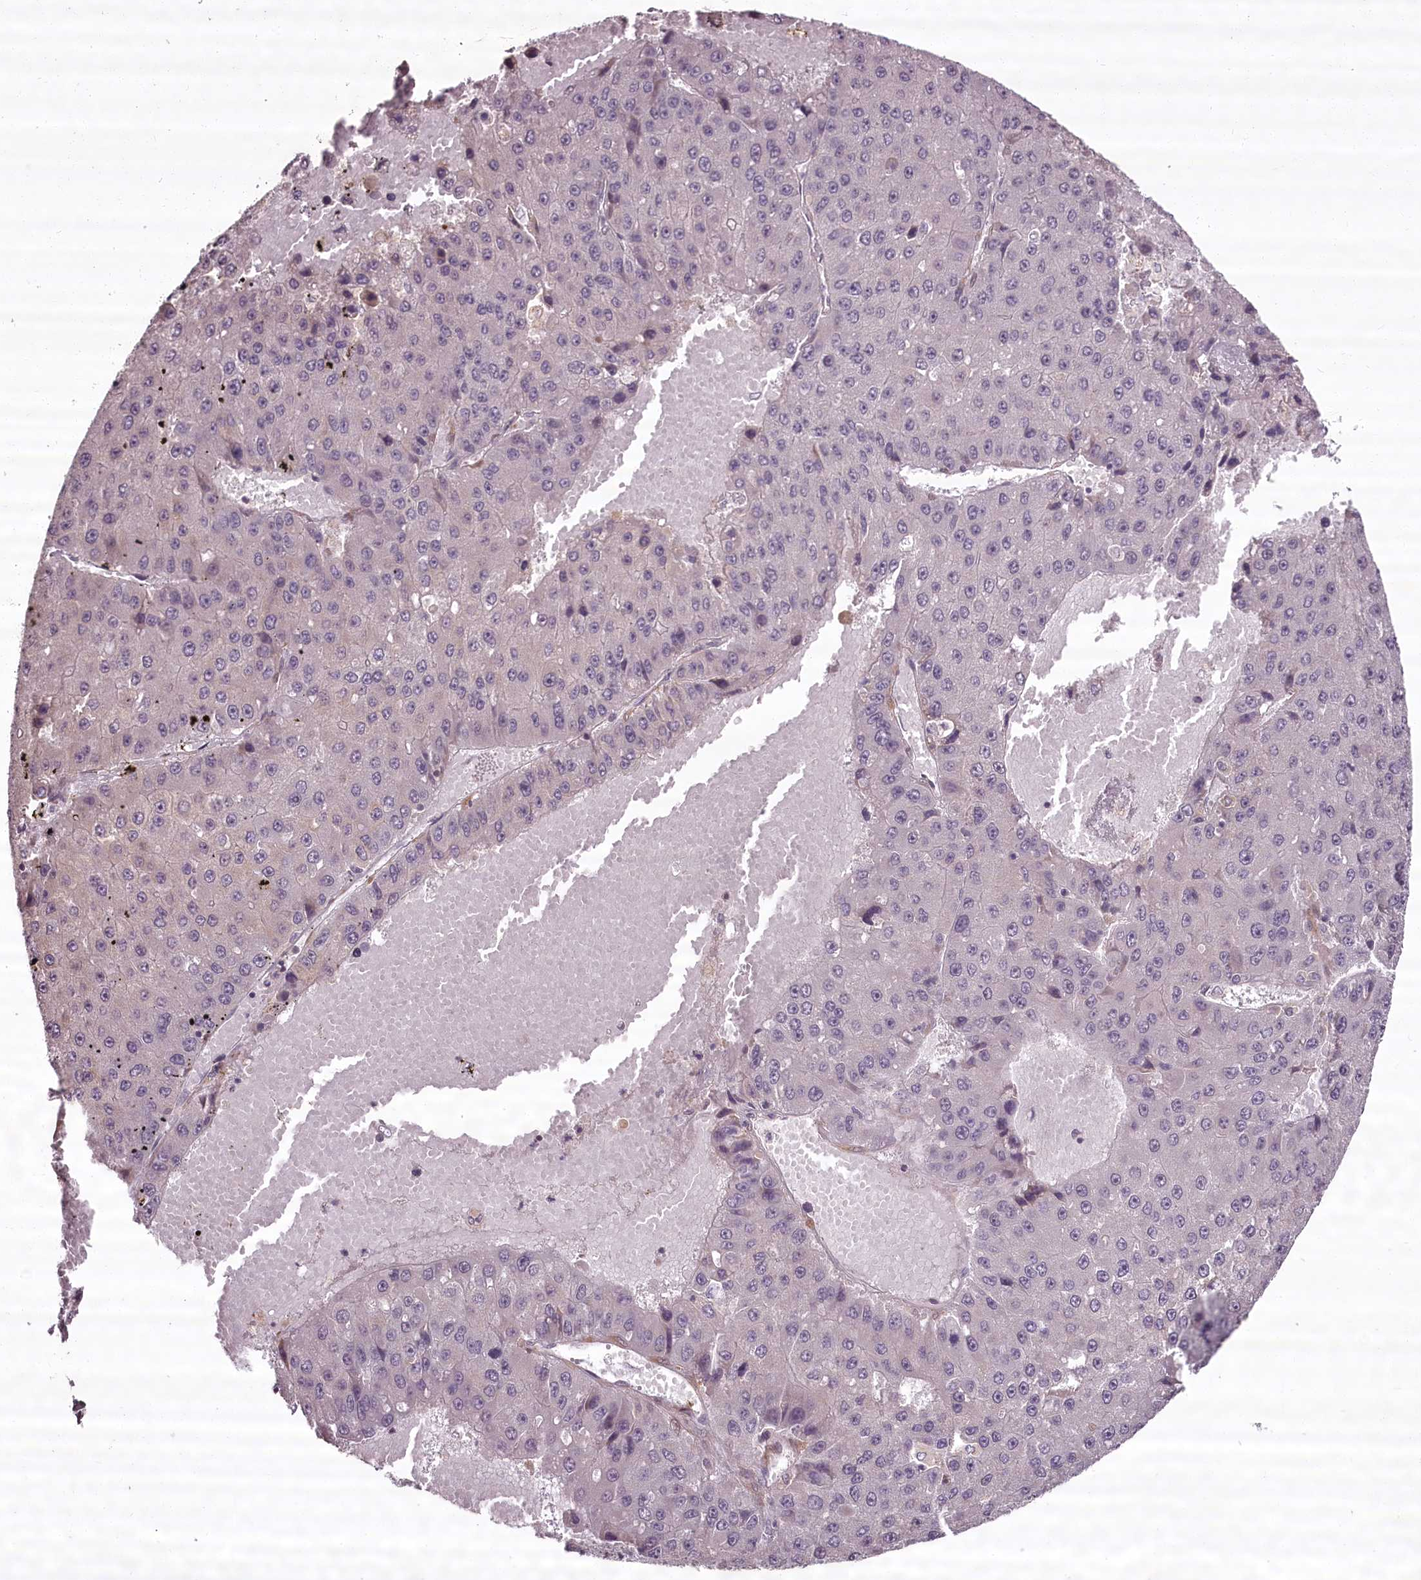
{"staining": {"intensity": "negative", "quantity": "none", "location": "none"}, "tissue": "liver cancer", "cell_type": "Tumor cells", "image_type": "cancer", "snomed": [{"axis": "morphology", "description": "Carcinoma, Hepatocellular, NOS"}, {"axis": "topography", "description": "Liver"}], "caption": "Human liver hepatocellular carcinoma stained for a protein using immunohistochemistry (IHC) shows no staining in tumor cells.", "gene": "CCDC92", "patient": {"sex": "female", "age": 73}}